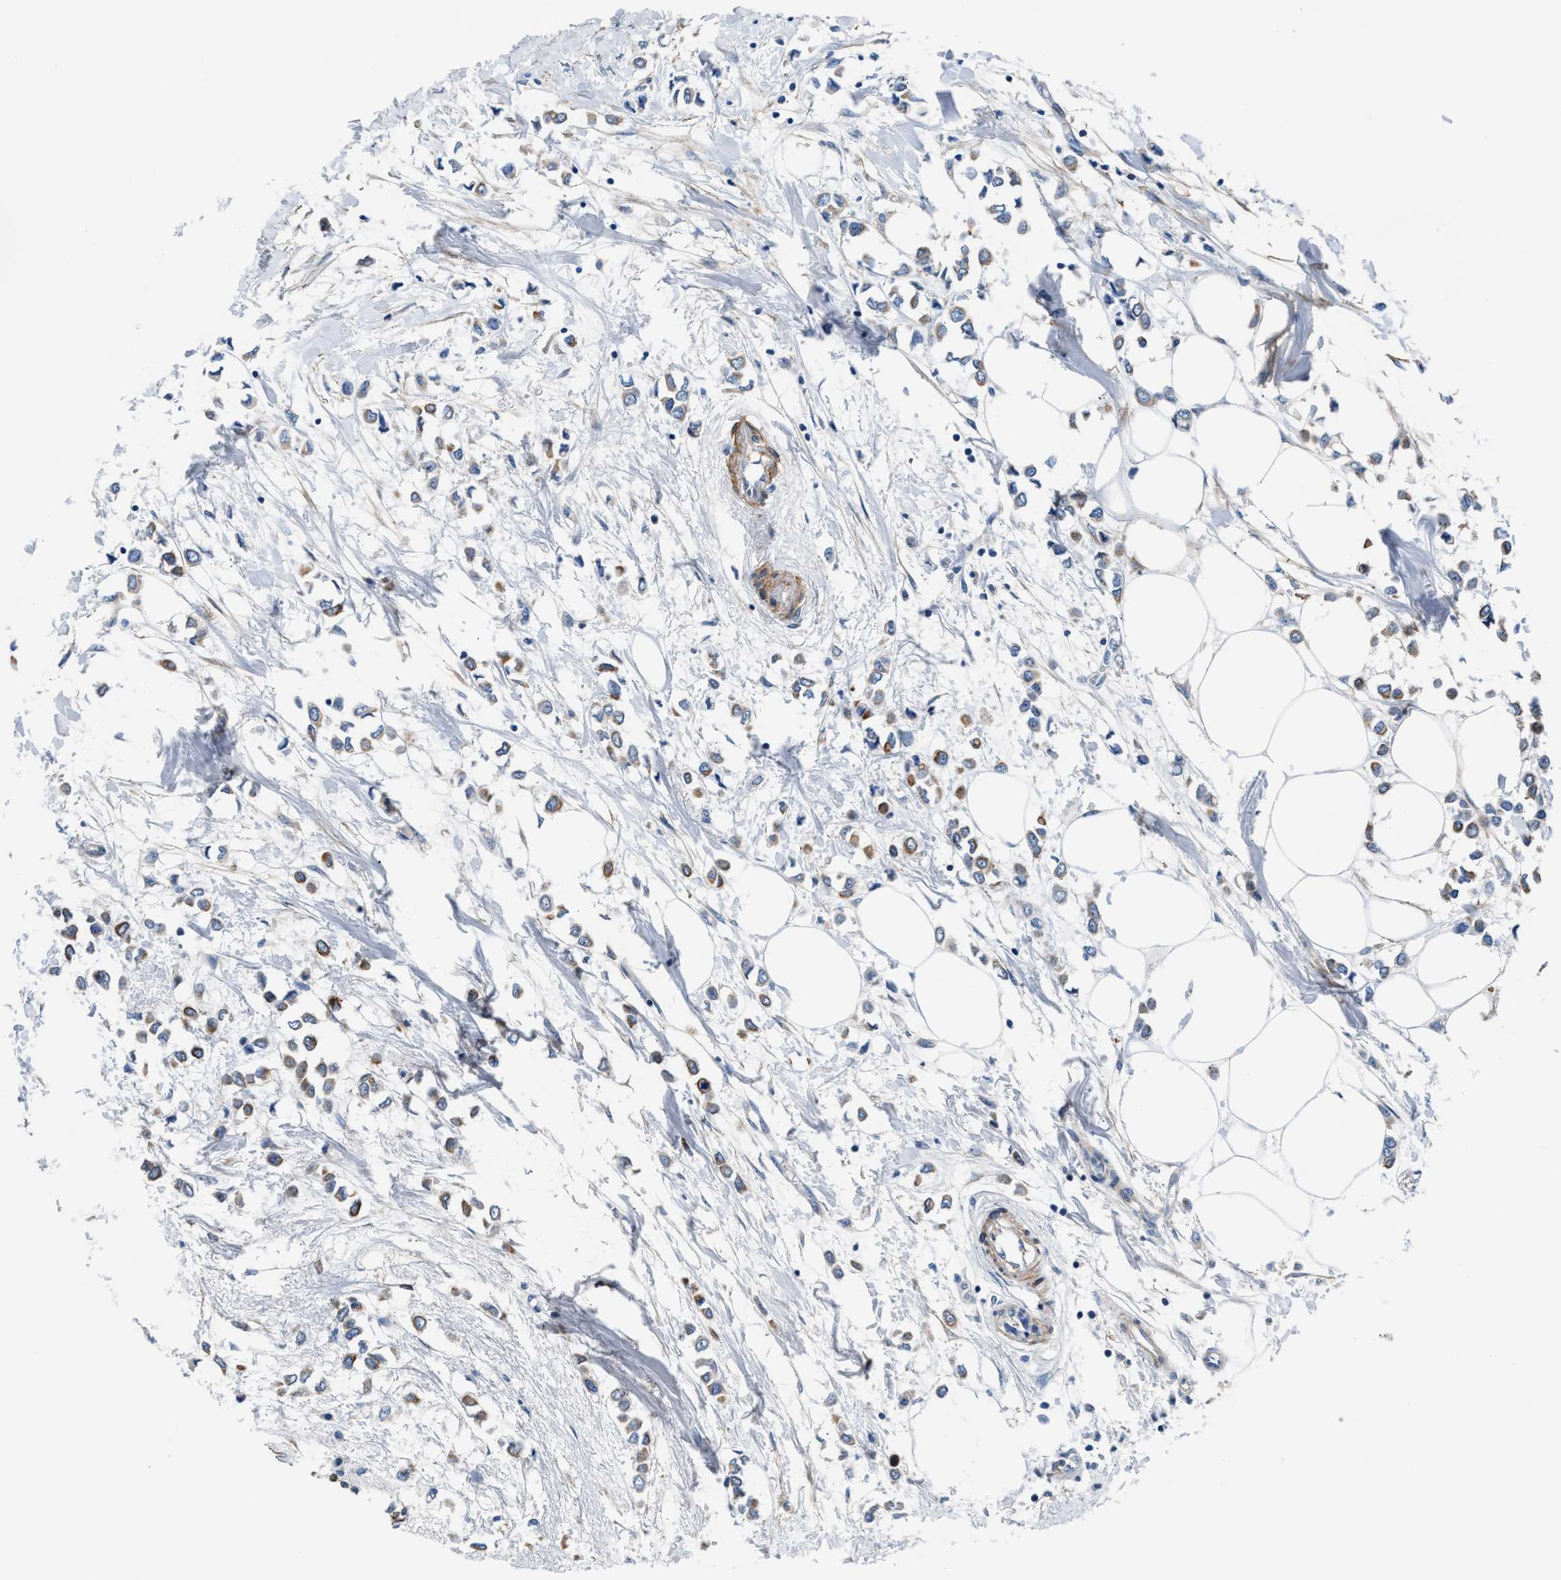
{"staining": {"intensity": "moderate", "quantity": "25%-75%", "location": "cytoplasmic/membranous"}, "tissue": "breast cancer", "cell_type": "Tumor cells", "image_type": "cancer", "snomed": [{"axis": "morphology", "description": "Lobular carcinoma"}, {"axis": "topography", "description": "Breast"}], "caption": "Immunohistochemical staining of breast cancer (lobular carcinoma) displays medium levels of moderate cytoplasmic/membranous protein staining in approximately 25%-75% of tumor cells.", "gene": "PARG", "patient": {"sex": "female", "age": 51}}